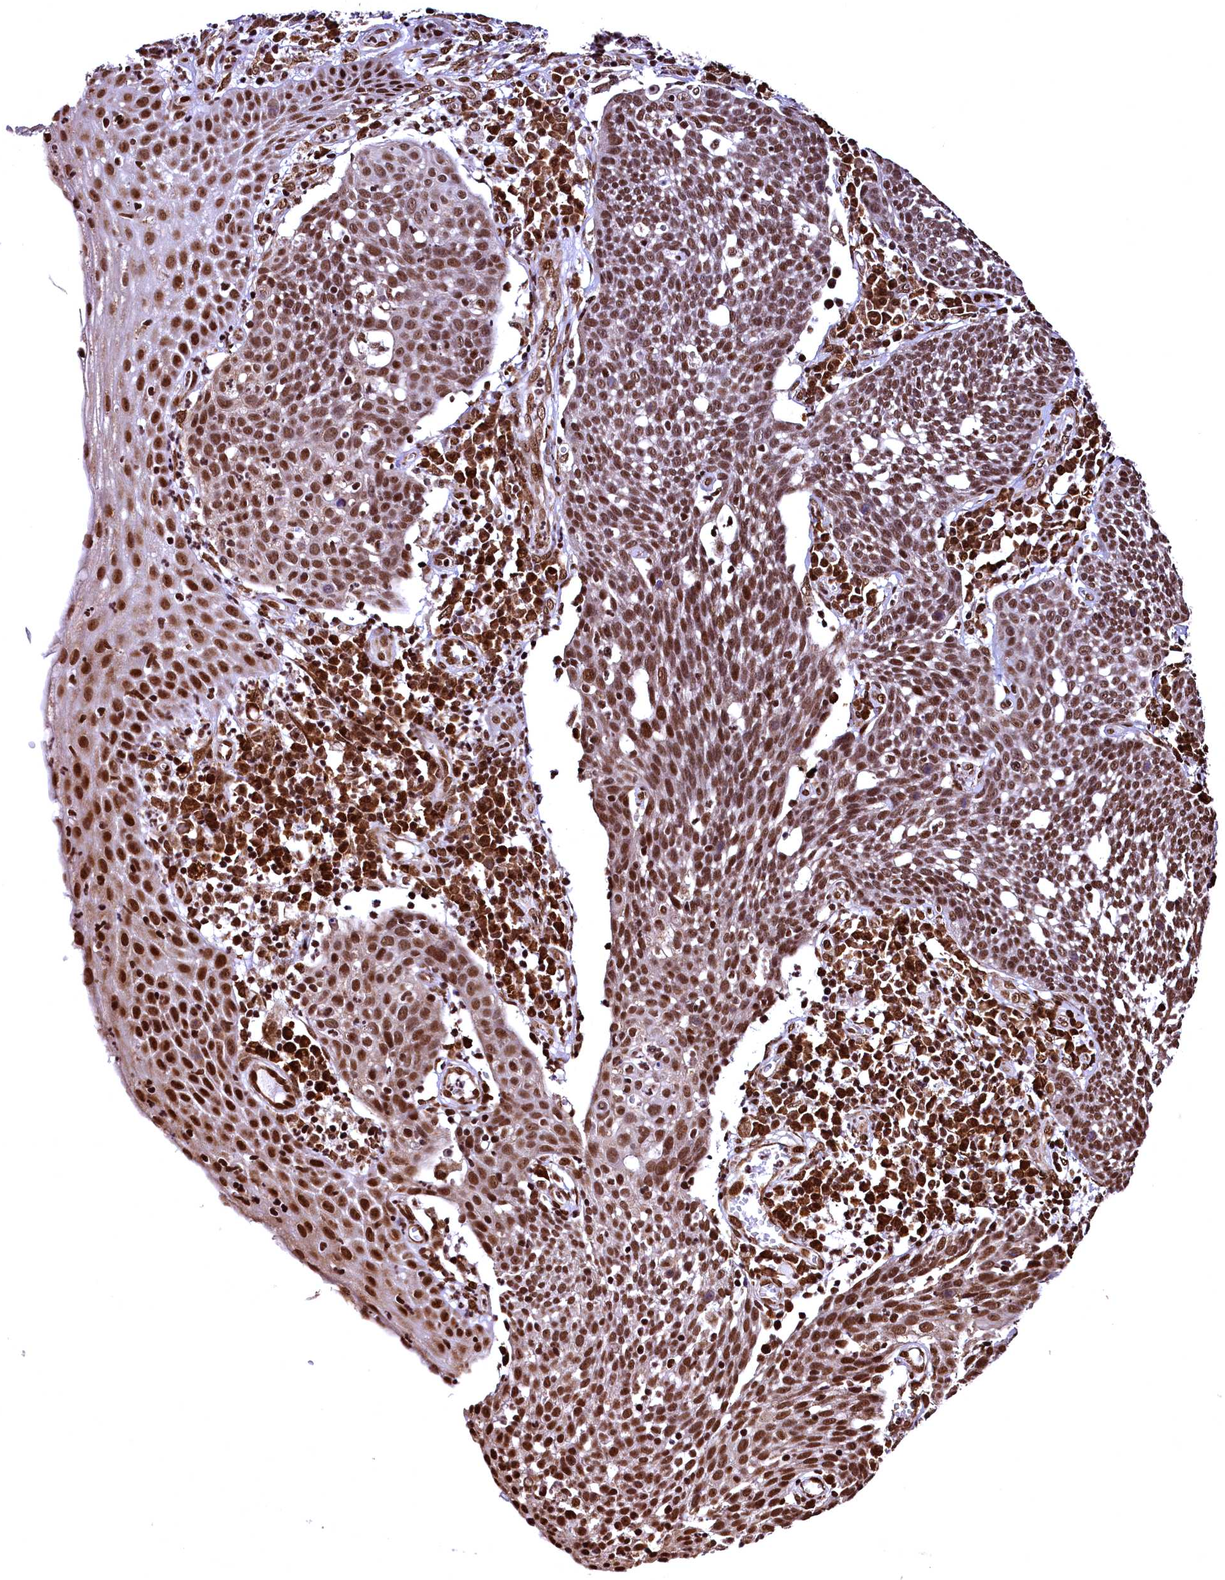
{"staining": {"intensity": "moderate", "quantity": ">75%", "location": "nuclear"}, "tissue": "cervical cancer", "cell_type": "Tumor cells", "image_type": "cancer", "snomed": [{"axis": "morphology", "description": "Squamous cell carcinoma, NOS"}, {"axis": "topography", "description": "Cervix"}], "caption": "Protein expression by immunohistochemistry shows moderate nuclear staining in about >75% of tumor cells in cervical squamous cell carcinoma.", "gene": "PDS5B", "patient": {"sex": "female", "age": 34}}